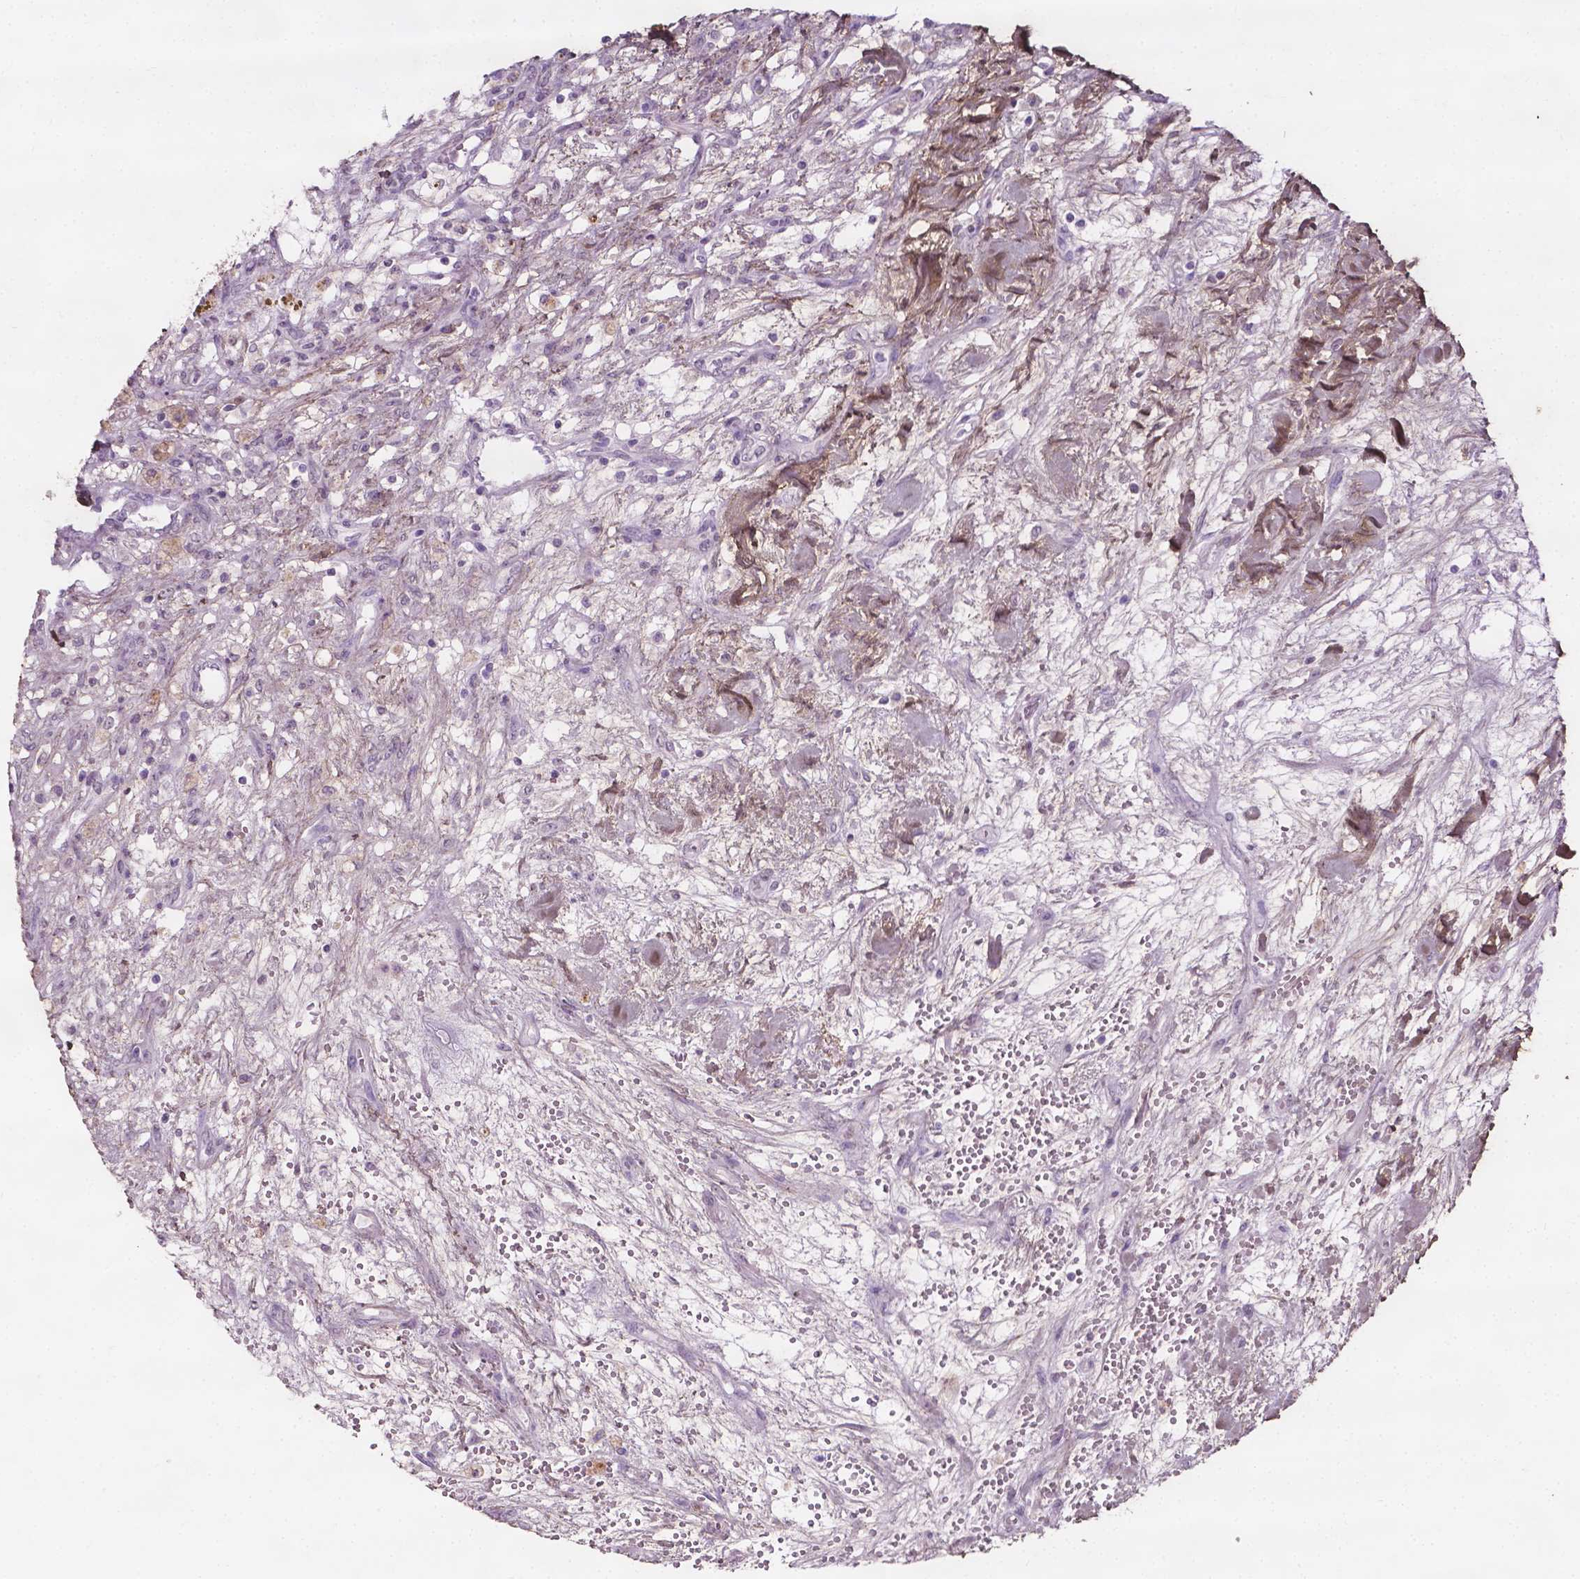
{"staining": {"intensity": "negative", "quantity": "none", "location": "none"}, "tissue": "renal cancer", "cell_type": "Tumor cells", "image_type": "cancer", "snomed": [{"axis": "morphology", "description": "Adenocarcinoma, NOS"}, {"axis": "topography", "description": "Kidney"}], "caption": "Immunohistochemistry (IHC) of human renal cancer (adenocarcinoma) reveals no expression in tumor cells.", "gene": "DLG2", "patient": {"sex": "female", "age": 63}}